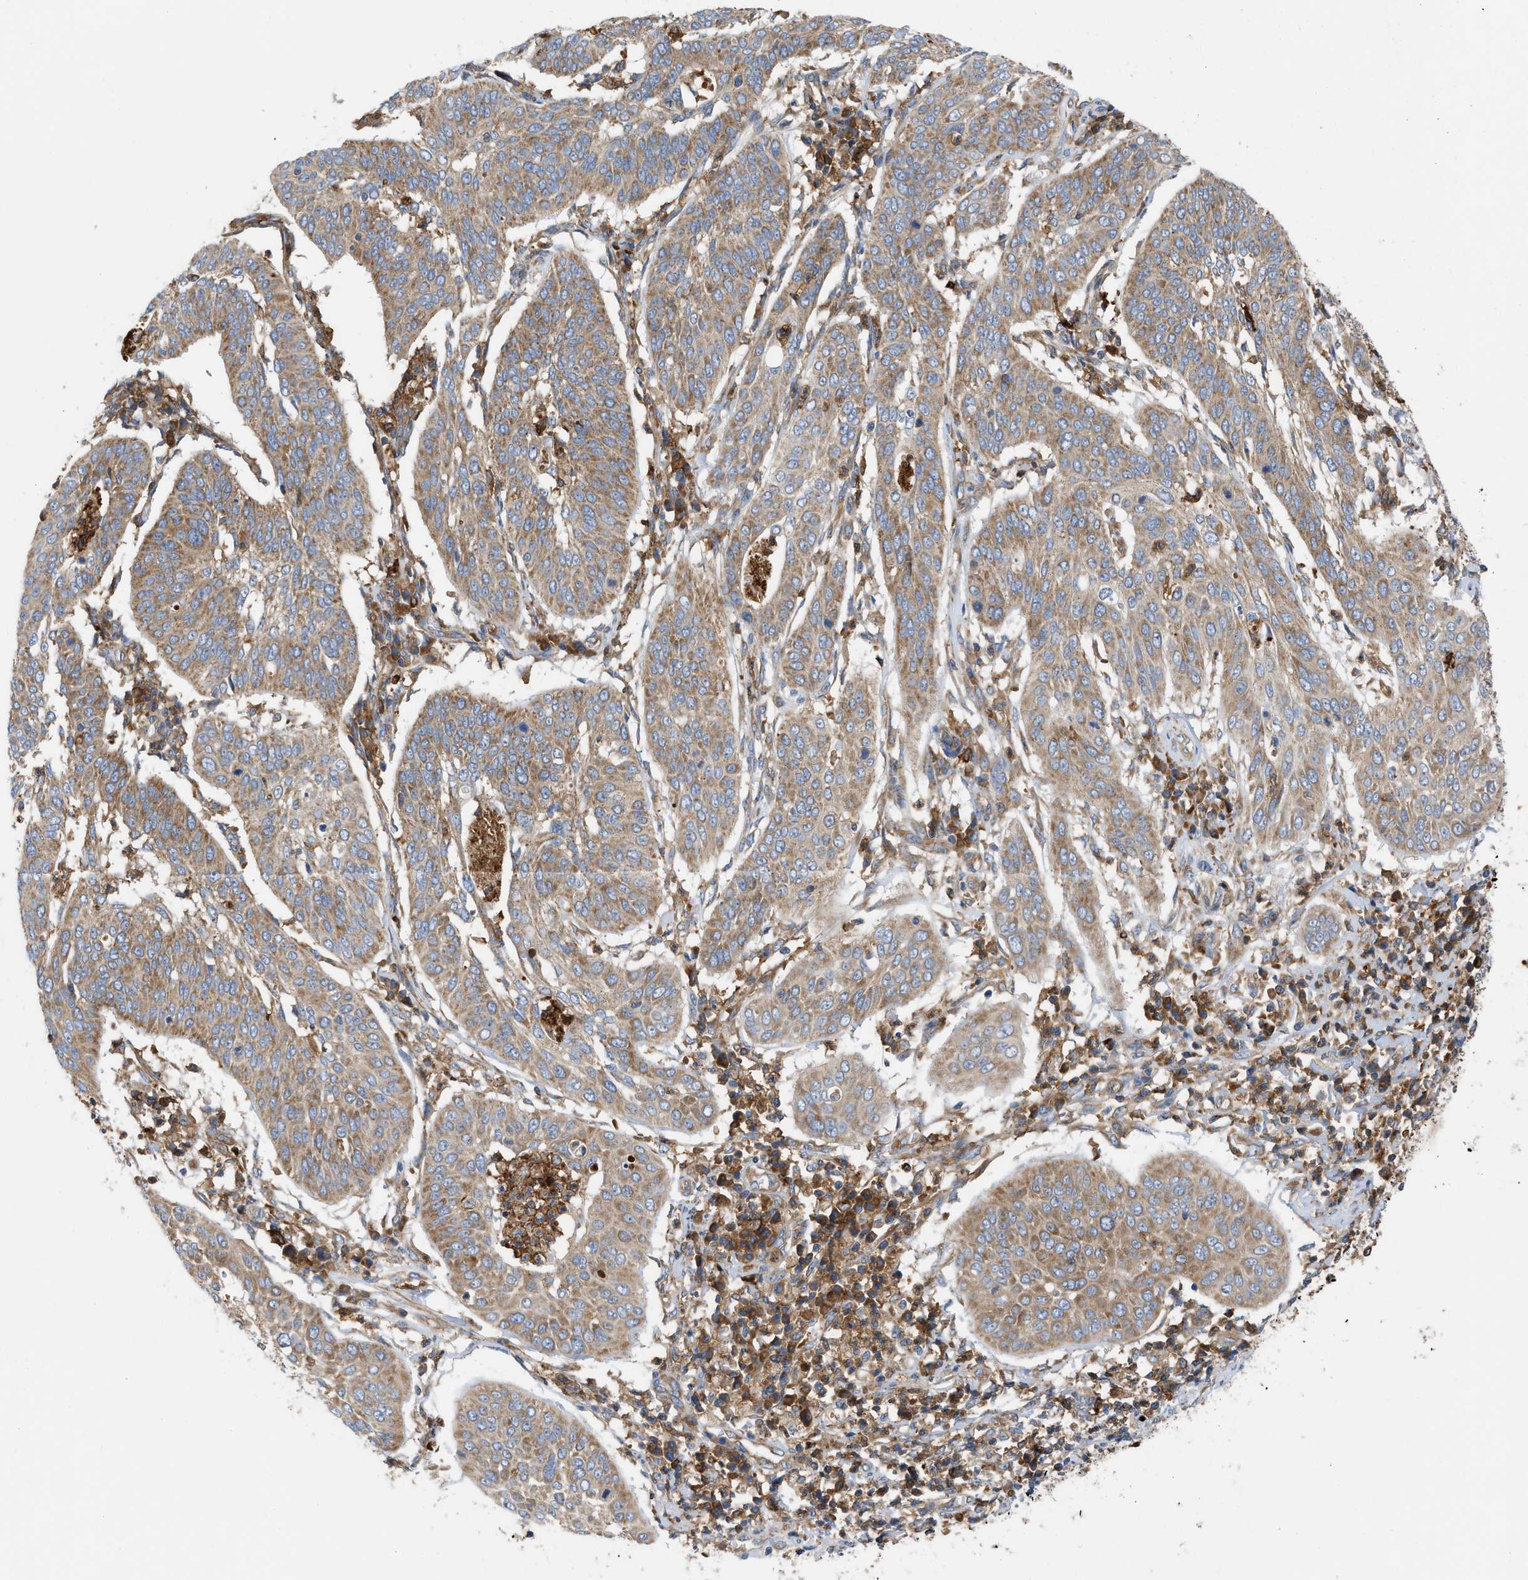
{"staining": {"intensity": "moderate", "quantity": ">75%", "location": "cytoplasmic/membranous"}, "tissue": "cervical cancer", "cell_type": "Tumor cells", "image_type": "cancer", "snomed": [{"axis": "morphology", "description": "Normal tissue, NOS"}, {"axis": "morphology", "description": "Squamous cell carcinoma, NOS"}, {"axis": "topography", "description": "Cervix"}], "caption": "Cervical cancer (squamous cell carcinoma) was stained to show a protein in brown. There is medium levels of moderate cytoplasmic/membranous positivity in about >75% of tumor cells.", "gene": "GPAT4", "patient": {"sex": "female", "age": 39}}